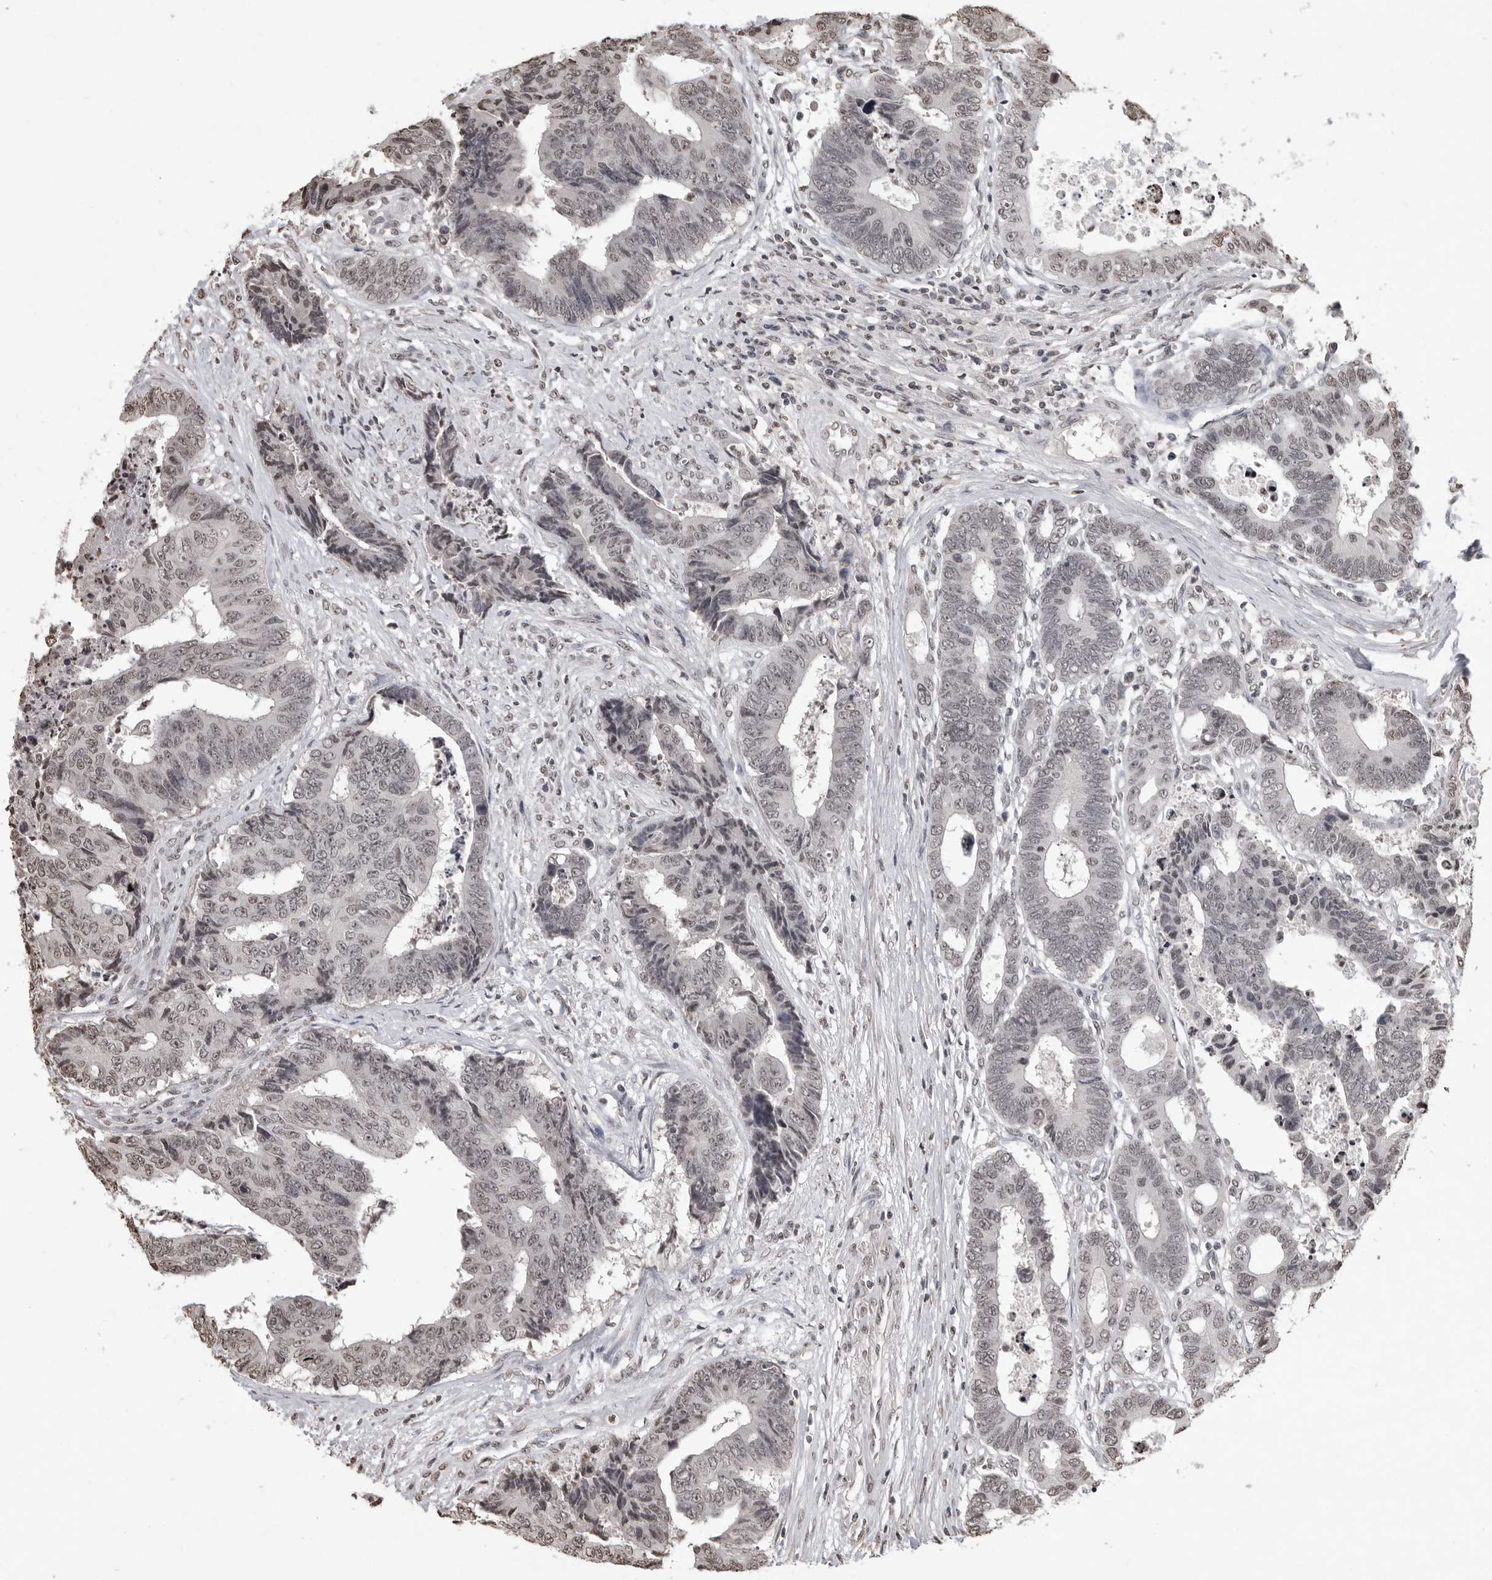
{"staining": {"intensity": "weak", "quantity": "25%-75%", "location": "nuclear"}, "tissue": "colorectal cancer", "cell_type": "Tumor cells", "image_type": "cancer", "snomed": [{"axis": "morphology", "description": "Adenocarcinoma, NOS"}, {"axis": "topography", "description": "Rectum"}], "caption": "Tumor cells display low levels of weak nuclear positivity in approximately 25%-75% of cells in colorectal adenocarcinoma.", "gene": "WDR45", "patient": {"sex": "male", "age": 84}}